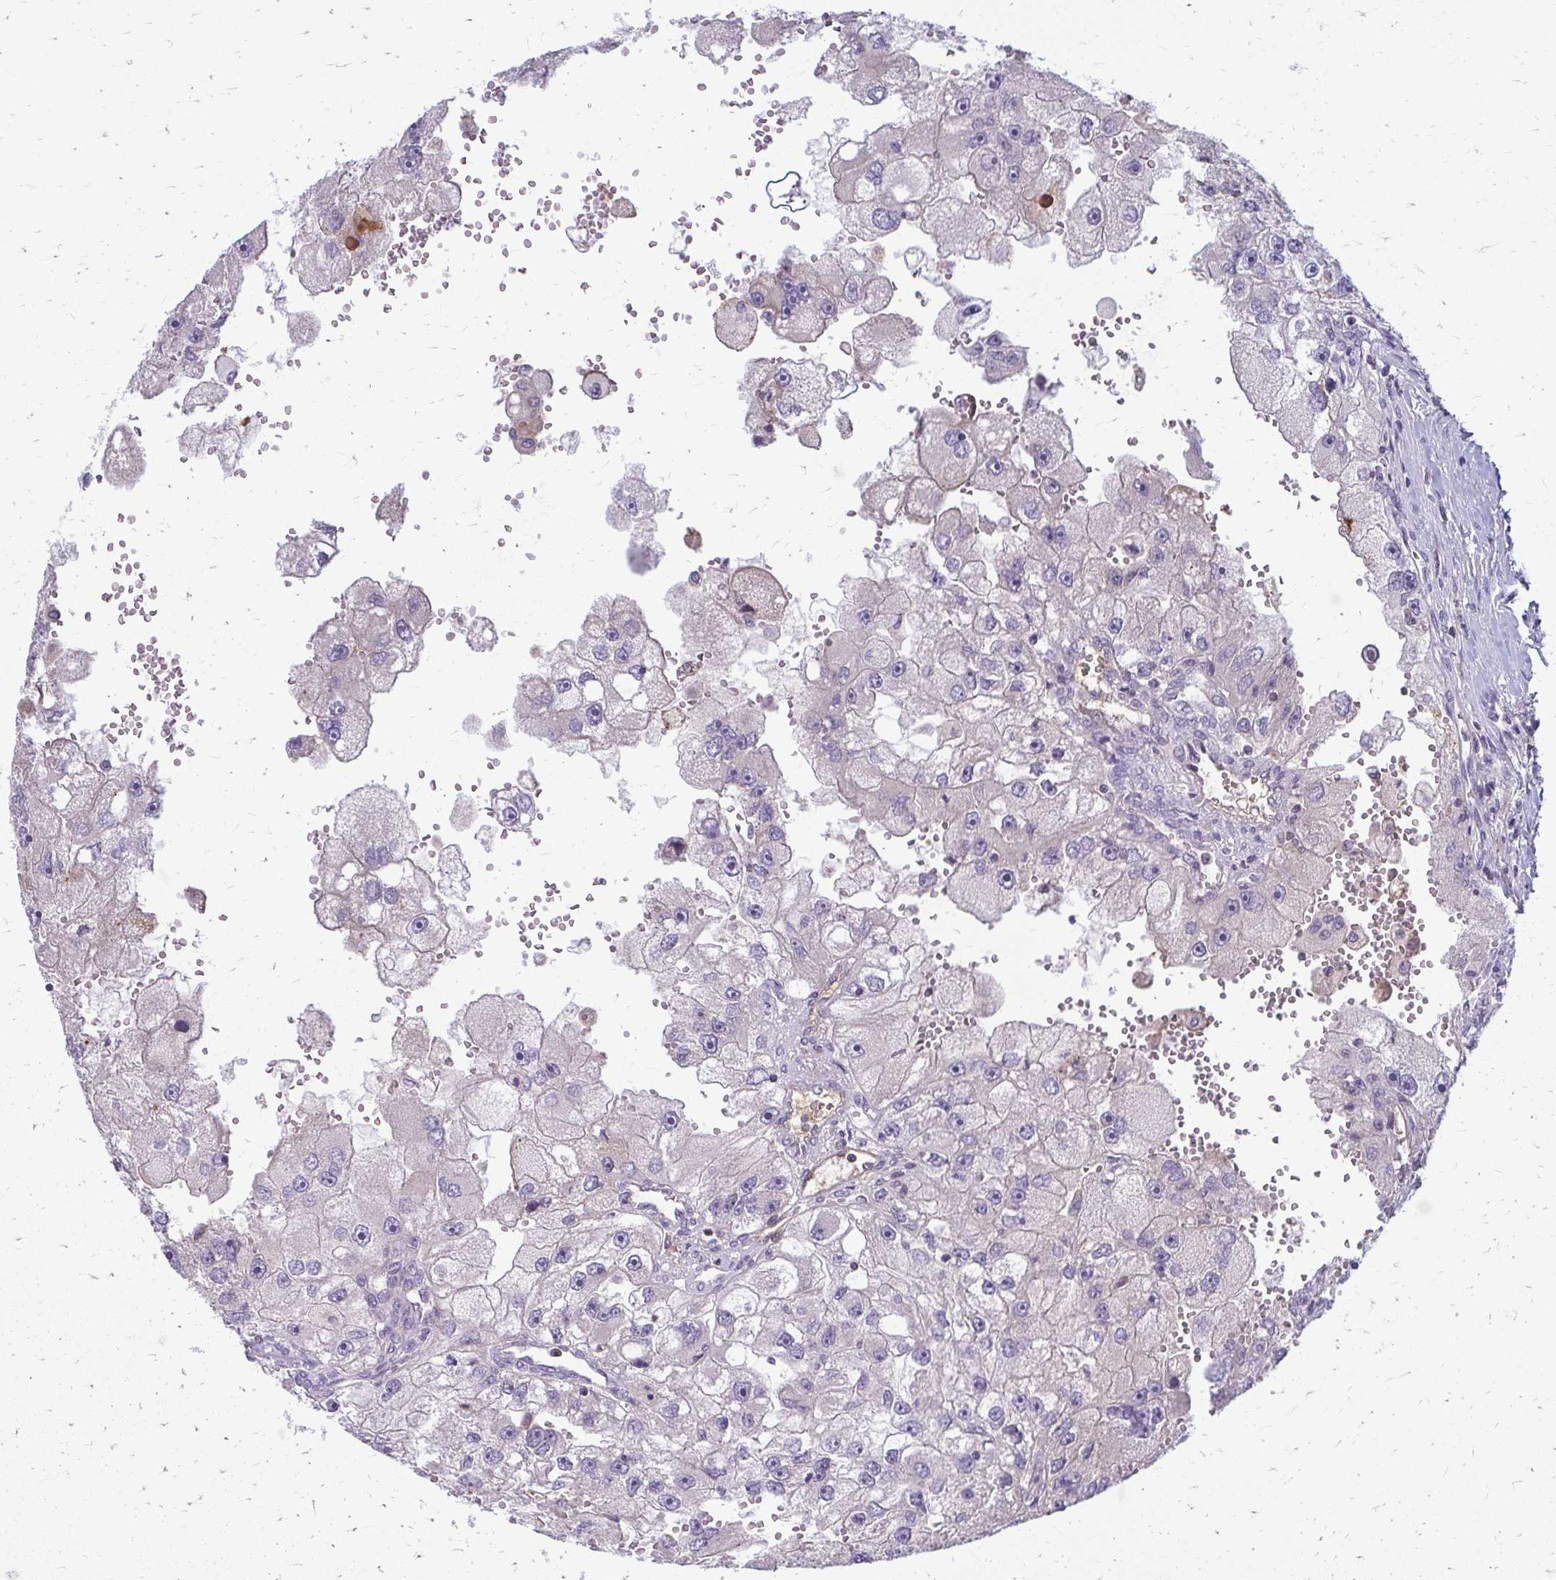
{"staining": {"intensity": "negative", "quantity": "none", "location": "none"}, "tissue": "renal cancer", "cell_type": "Tumor cells", "image_type": "cancer", "snomed": [{"axis": "morphology", "description": "Adenocarcinoma, NOS"}, {"axis": "topography", "description": "Kidney"}], "caption": "Tumor cells show no significant expression in renal cancer.", "gene": "MCRIP2", "patient": {"sex": "male", "age": 63}}